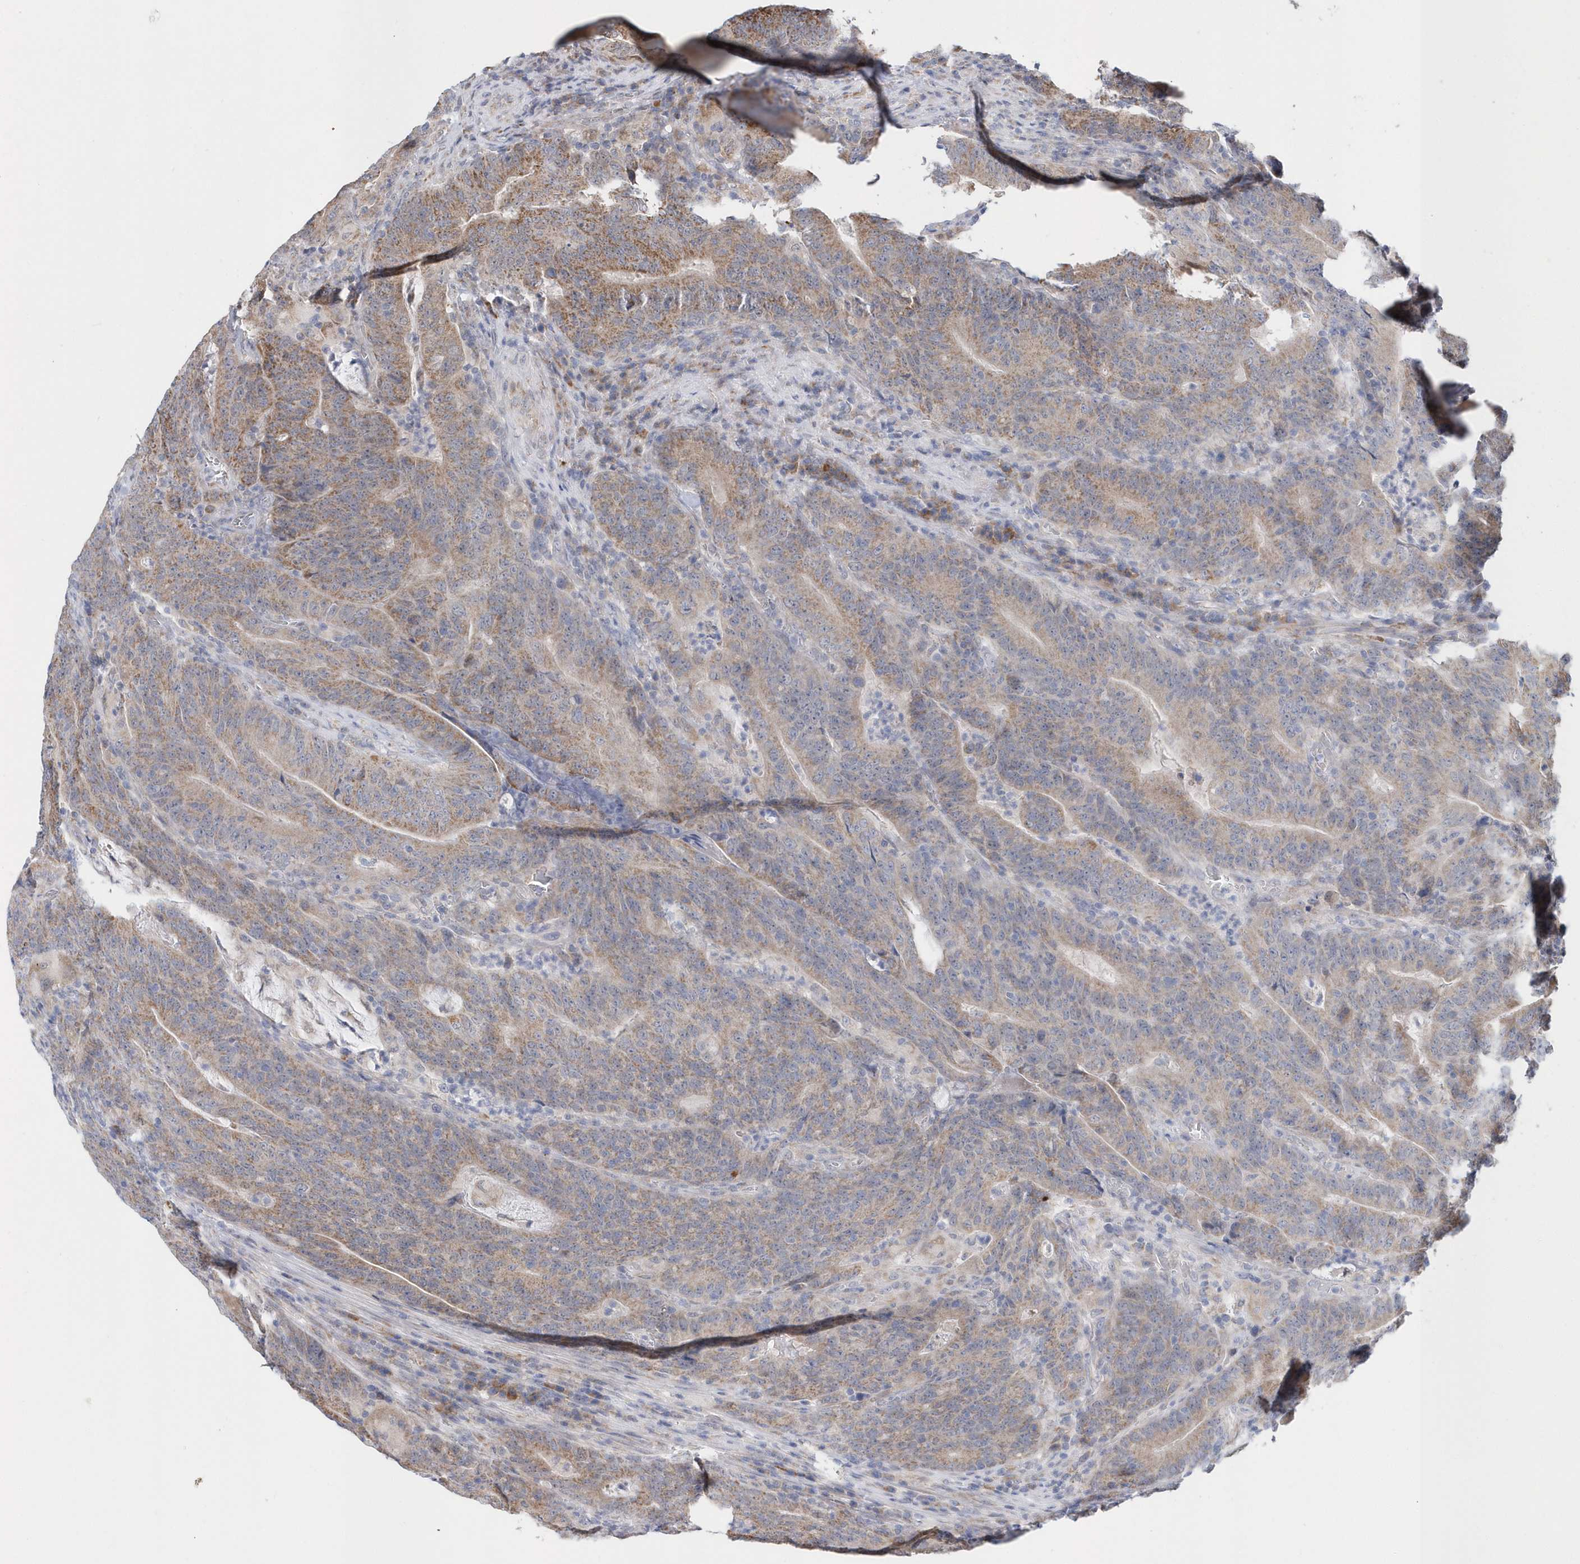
{"staining": {"intensity": "moderate", "quantity": ">75%", "location": "cytoplasmic/membranous"}, "tissue": "colorectal cancer", "cell_type": "Tumor cells", "image_type": "cancer", "snomed": [{"axis": "morphology", "description": "Normal tissue, NOS"}, {"axis": "morphology", "description": "Adenocarcinoma, NOS"}, {"axis": "topography", "description": "Colon"}], "caption": "Brown immunohistochemical staining in colorectal adenocarcinoma demonstrates moderate cytoplasmic/membranous positivity in approximately >75% of tumor cells.", "gene": "SPATA5", "patient": {"sex": "female", "age": 75}}